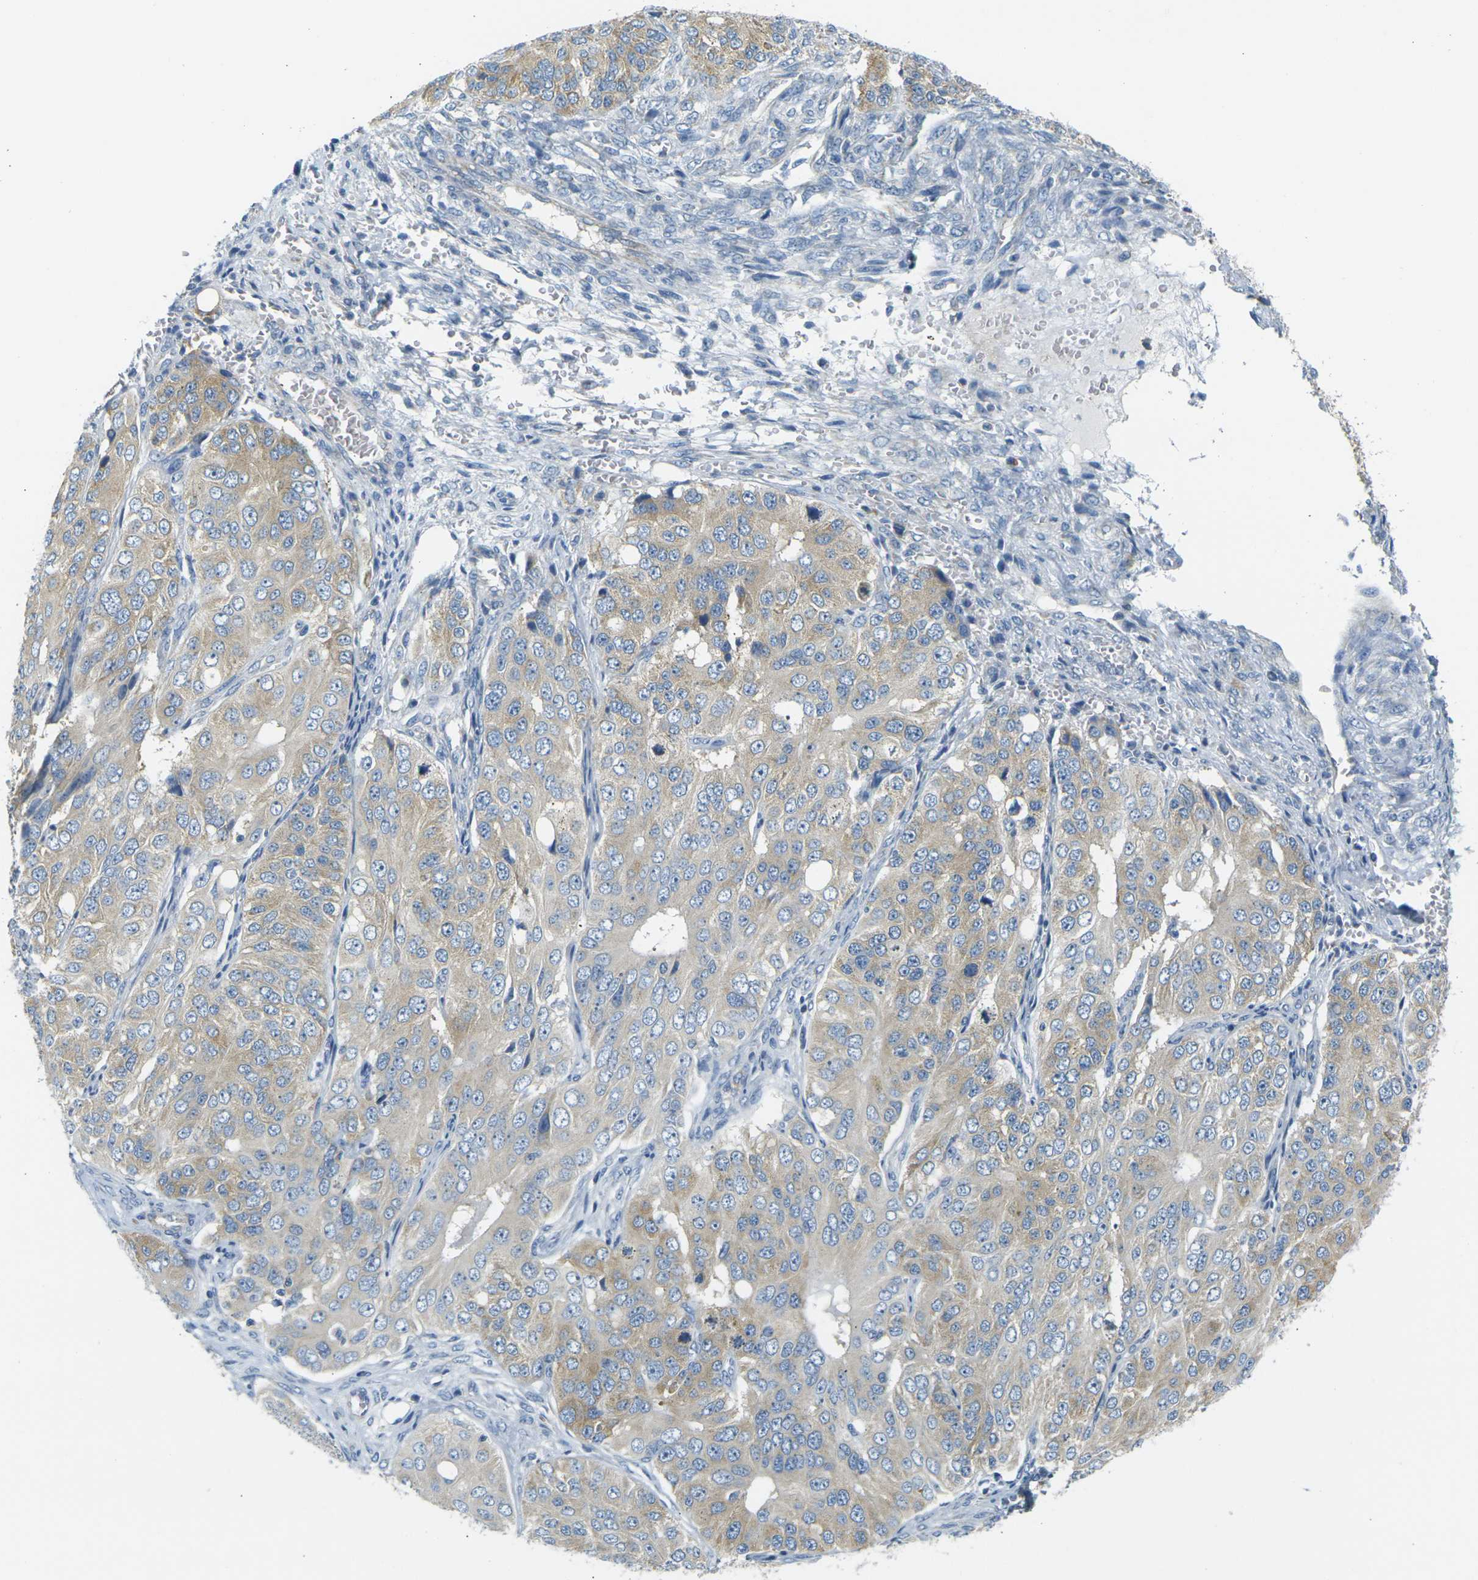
{"staining": {"intensity": "weak", "quantity": "25%-75%", "location": "cytoplasmic/membranous"}, "tissue": "ovarian cancer", "cell_type": "Tumor cells", "image_type": "cancer", "snomed": [{"axis": "morphology", "description": "Carcinoma, endometroid"}, {"axis": "topography", "description": "Ovary"}], "caption": "Endometroid carcinoma (ovarian) tissue demonstrates weak cytoplasmic/membranous staining in about 25%-75% of tumor cells, visualized by immunohistochemistry.", "gene": "PARD6B", "patient": {"sex": "female", "age": 51}}